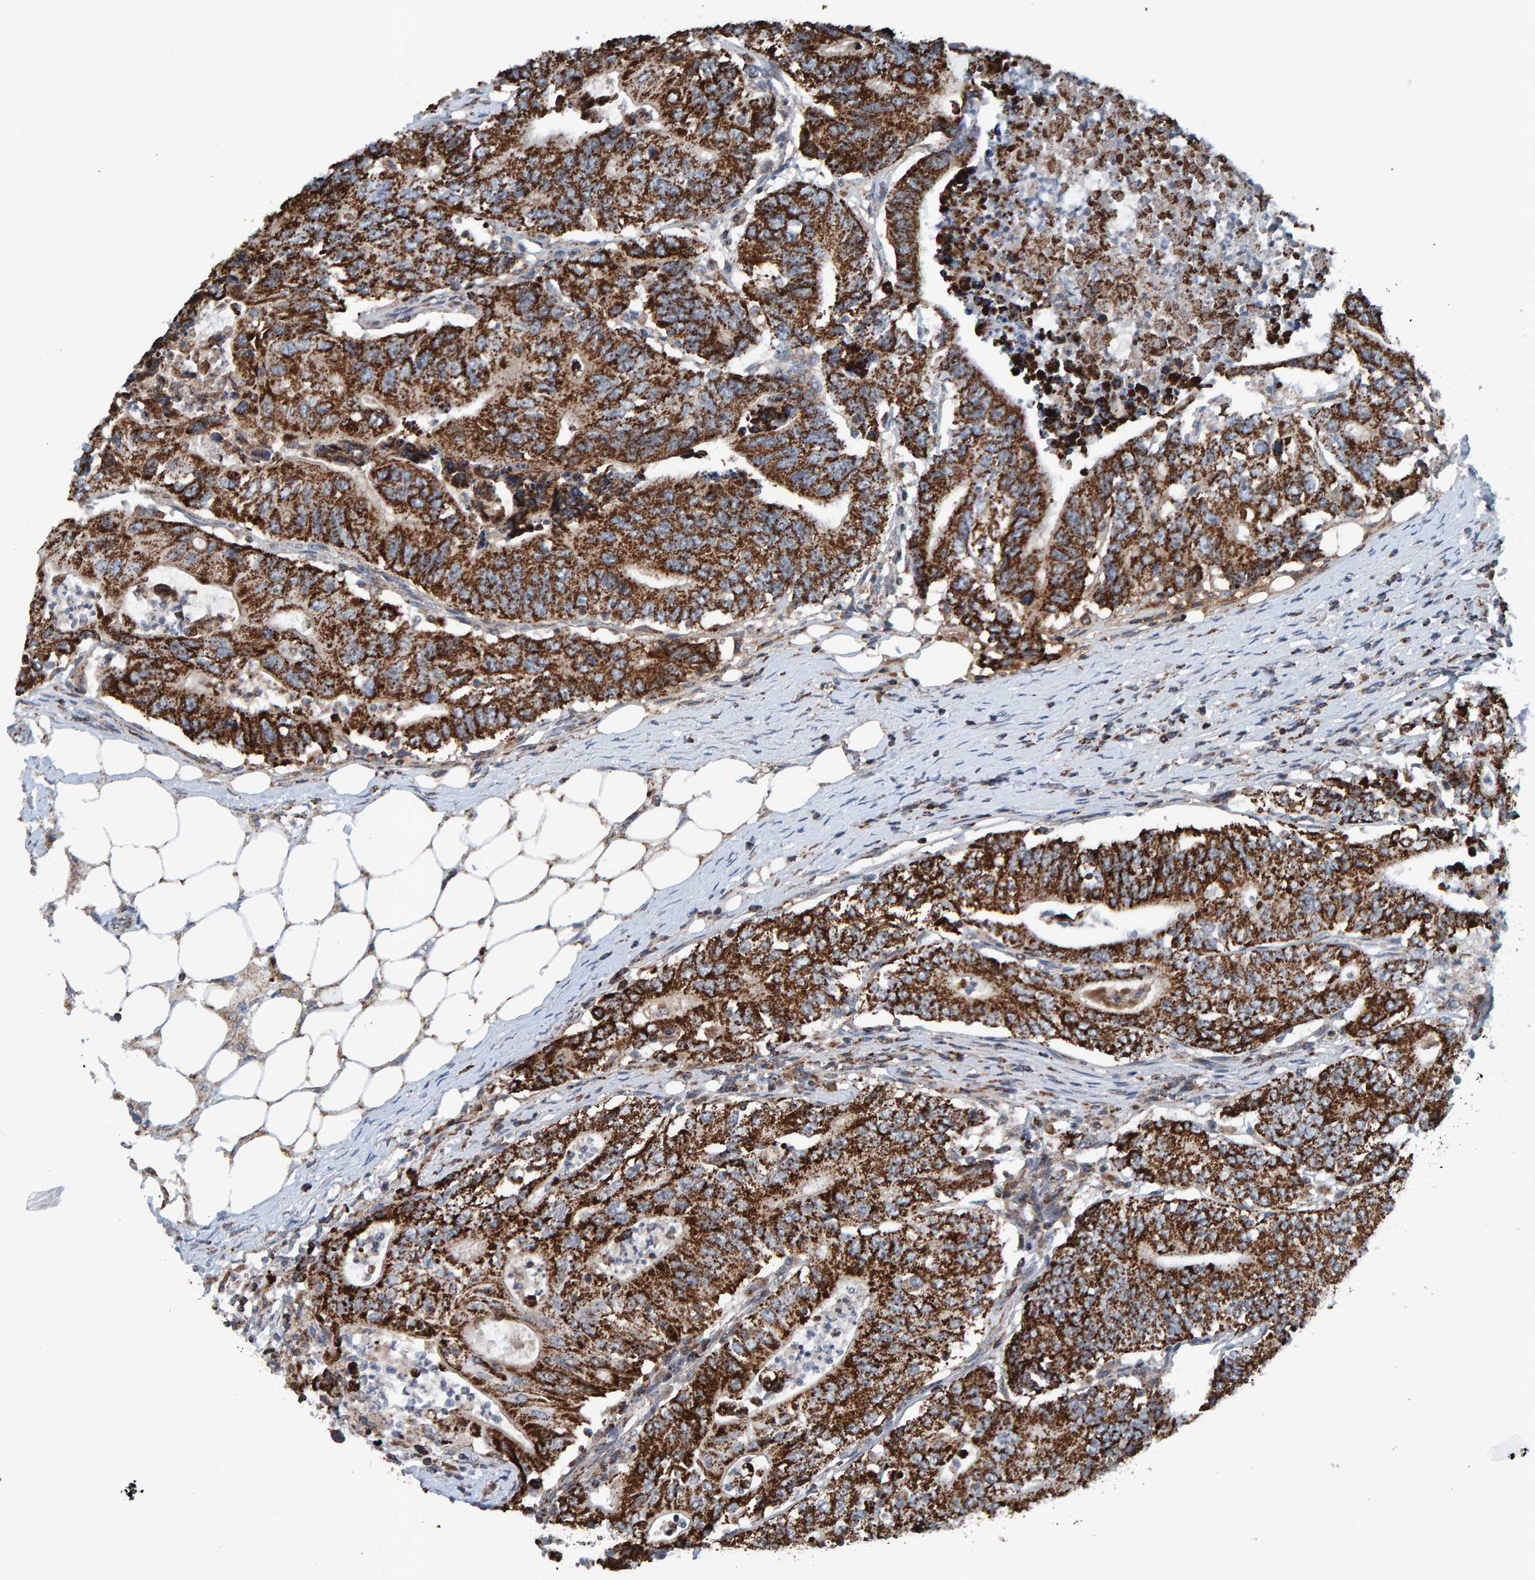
{"staining": {"intensity": "strong", "quantity": ">75%", "location": "cytoplasmic/membranous"}, "tissue": "colorectal cancer", "cell_type": "Tumor cells", "image_type": "cancer", "snomed": [{"axis": "morphology", "description": "Adenocarcinoma, NOS"}, {"axis": "topography", "description": "Colon"}], "caption": "Strong cytoplasmic/membranous expression for a protein is seen in approximately >75% of tumor cells of colorectal cancer using immunohistochemistry.", "gene": "ZNF48", "patient": {"sex": "female", "age": 77}}